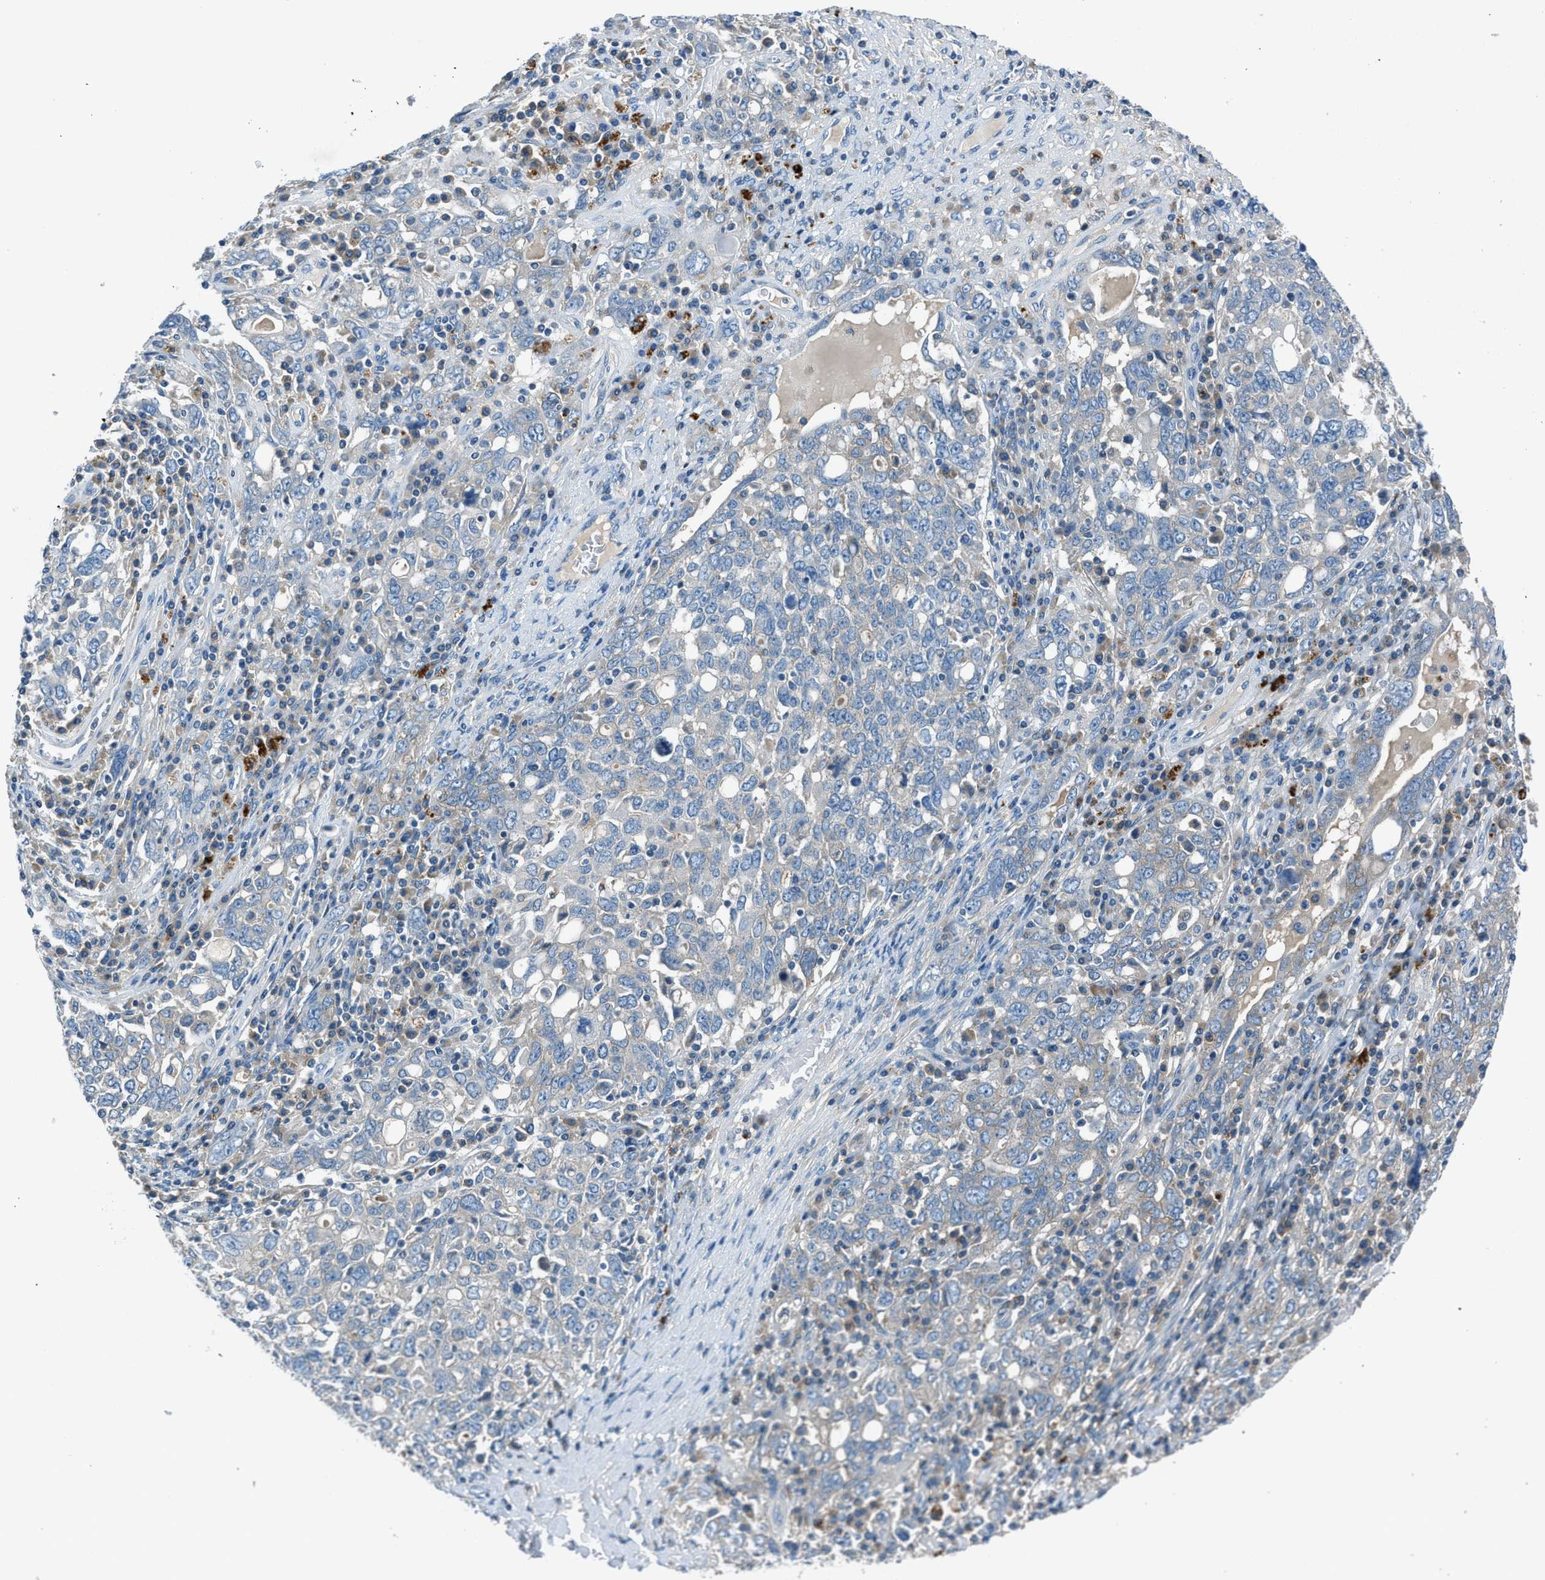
{"staining": {"intensity": "negative", "quantity": "none", "location": "none"}, "tissue": "ovarian cancer", "cell_type": "Tumor cells", "image_type": "cancer", "snomed": [{"axis": "morphology", "description": "Carcinoma, endometroid"}, {"axis": "topography", "description": "Ovary"}], "caption": "This is a photomicrograph of immunohistochemistry staining of ovarian cancer (endometroid carcinoma), which shows no positivity in tumor cells.", "gene": "BMP1", "patient": {"sex": "female", "age": 62}}